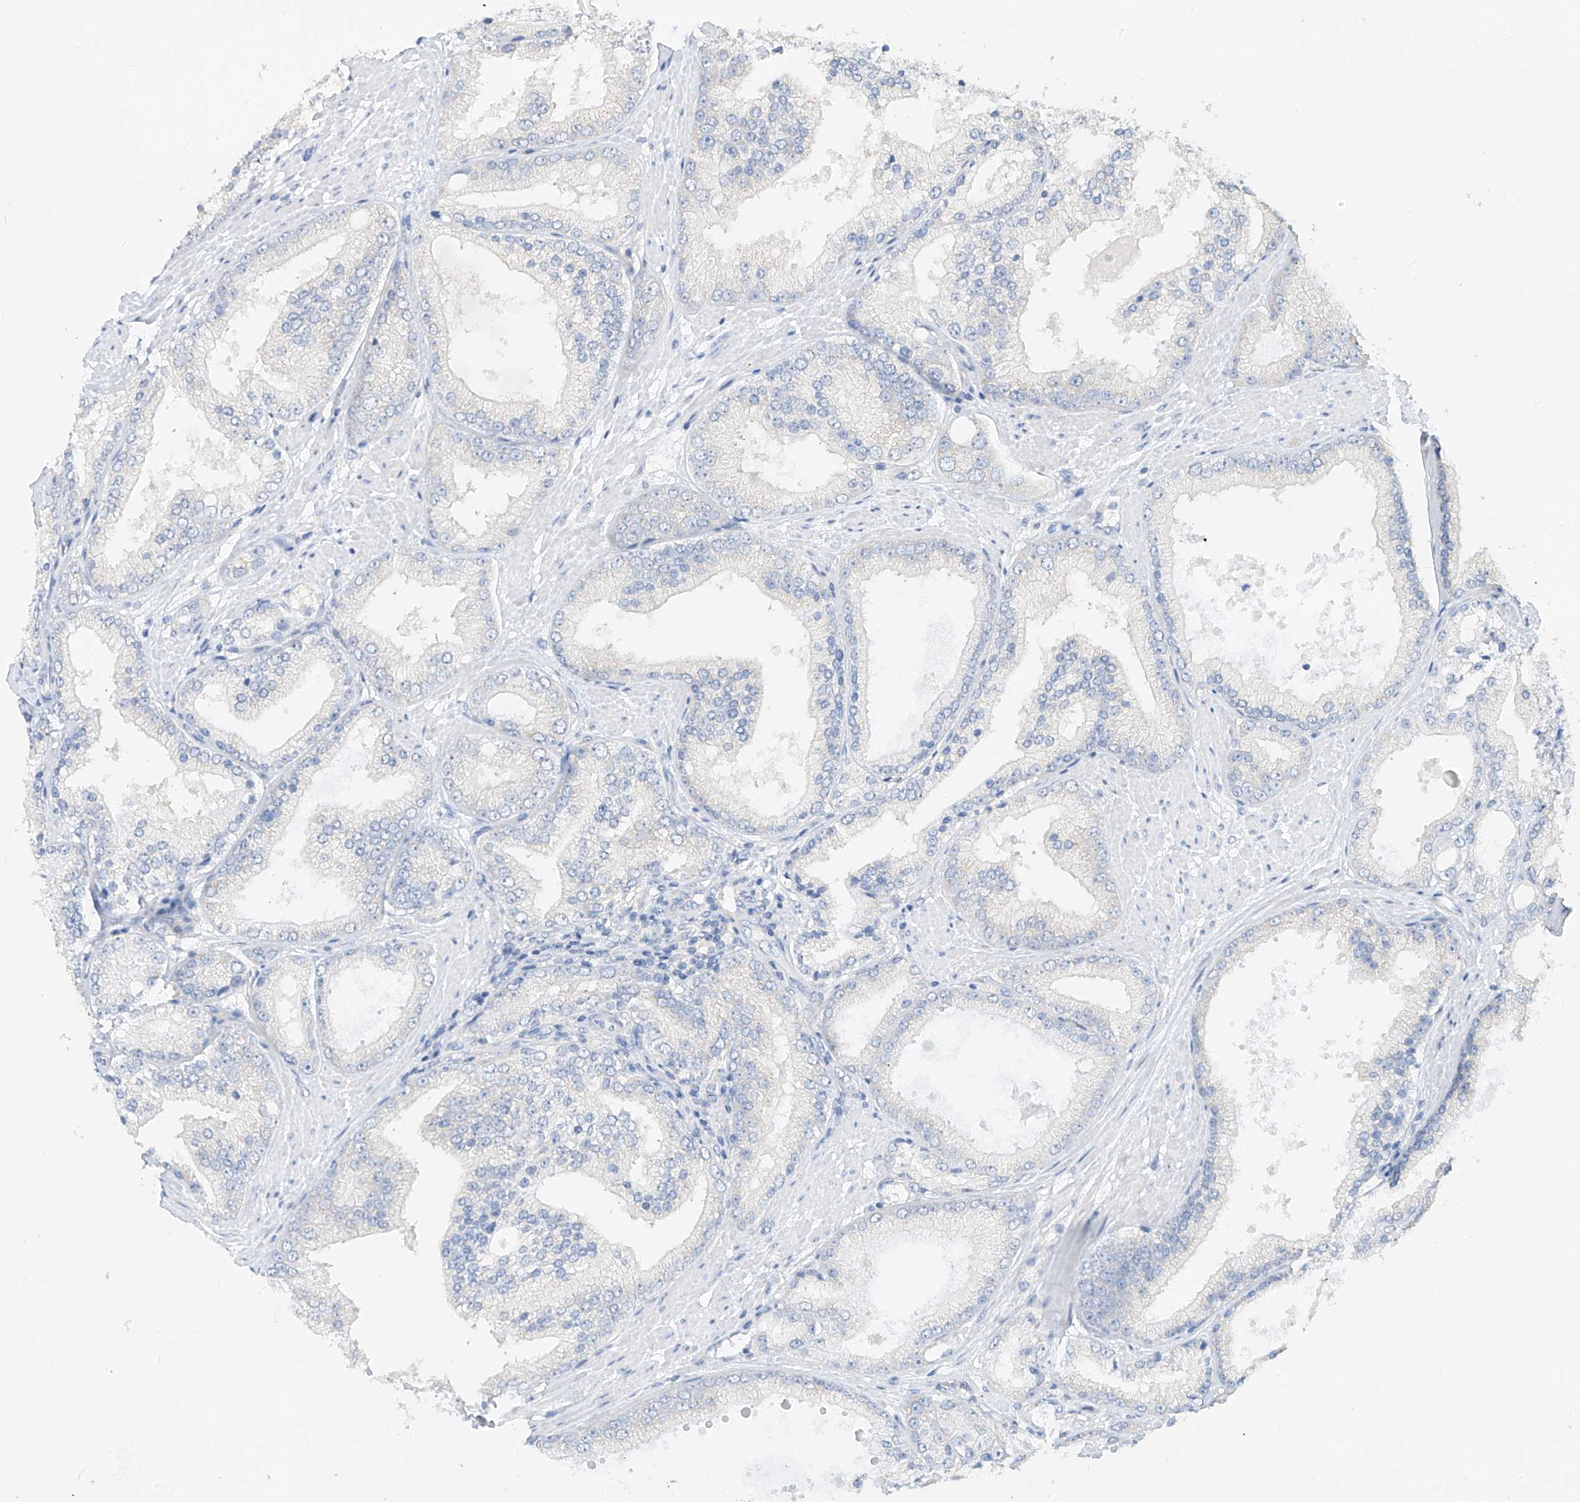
{"staining": {"intensity": "negative", "quantity": "none", "location": "none"}, "tissue": "prostate cancer", "cell_type": "Tumor cells", "image_type": "cancer", "snomed": [{"axis": "morphology", "description": "Adenocarcinoma, Low grade"}, {"axis": "topography", "description": "Prostate"}], "caption": "This is a histopathology image of immunohistochemistry staining of prostate cancer, which shows no positivity in tumor cells.", "gene": "ZZEF1", "patient": {"sex": "male", "age": 67}}